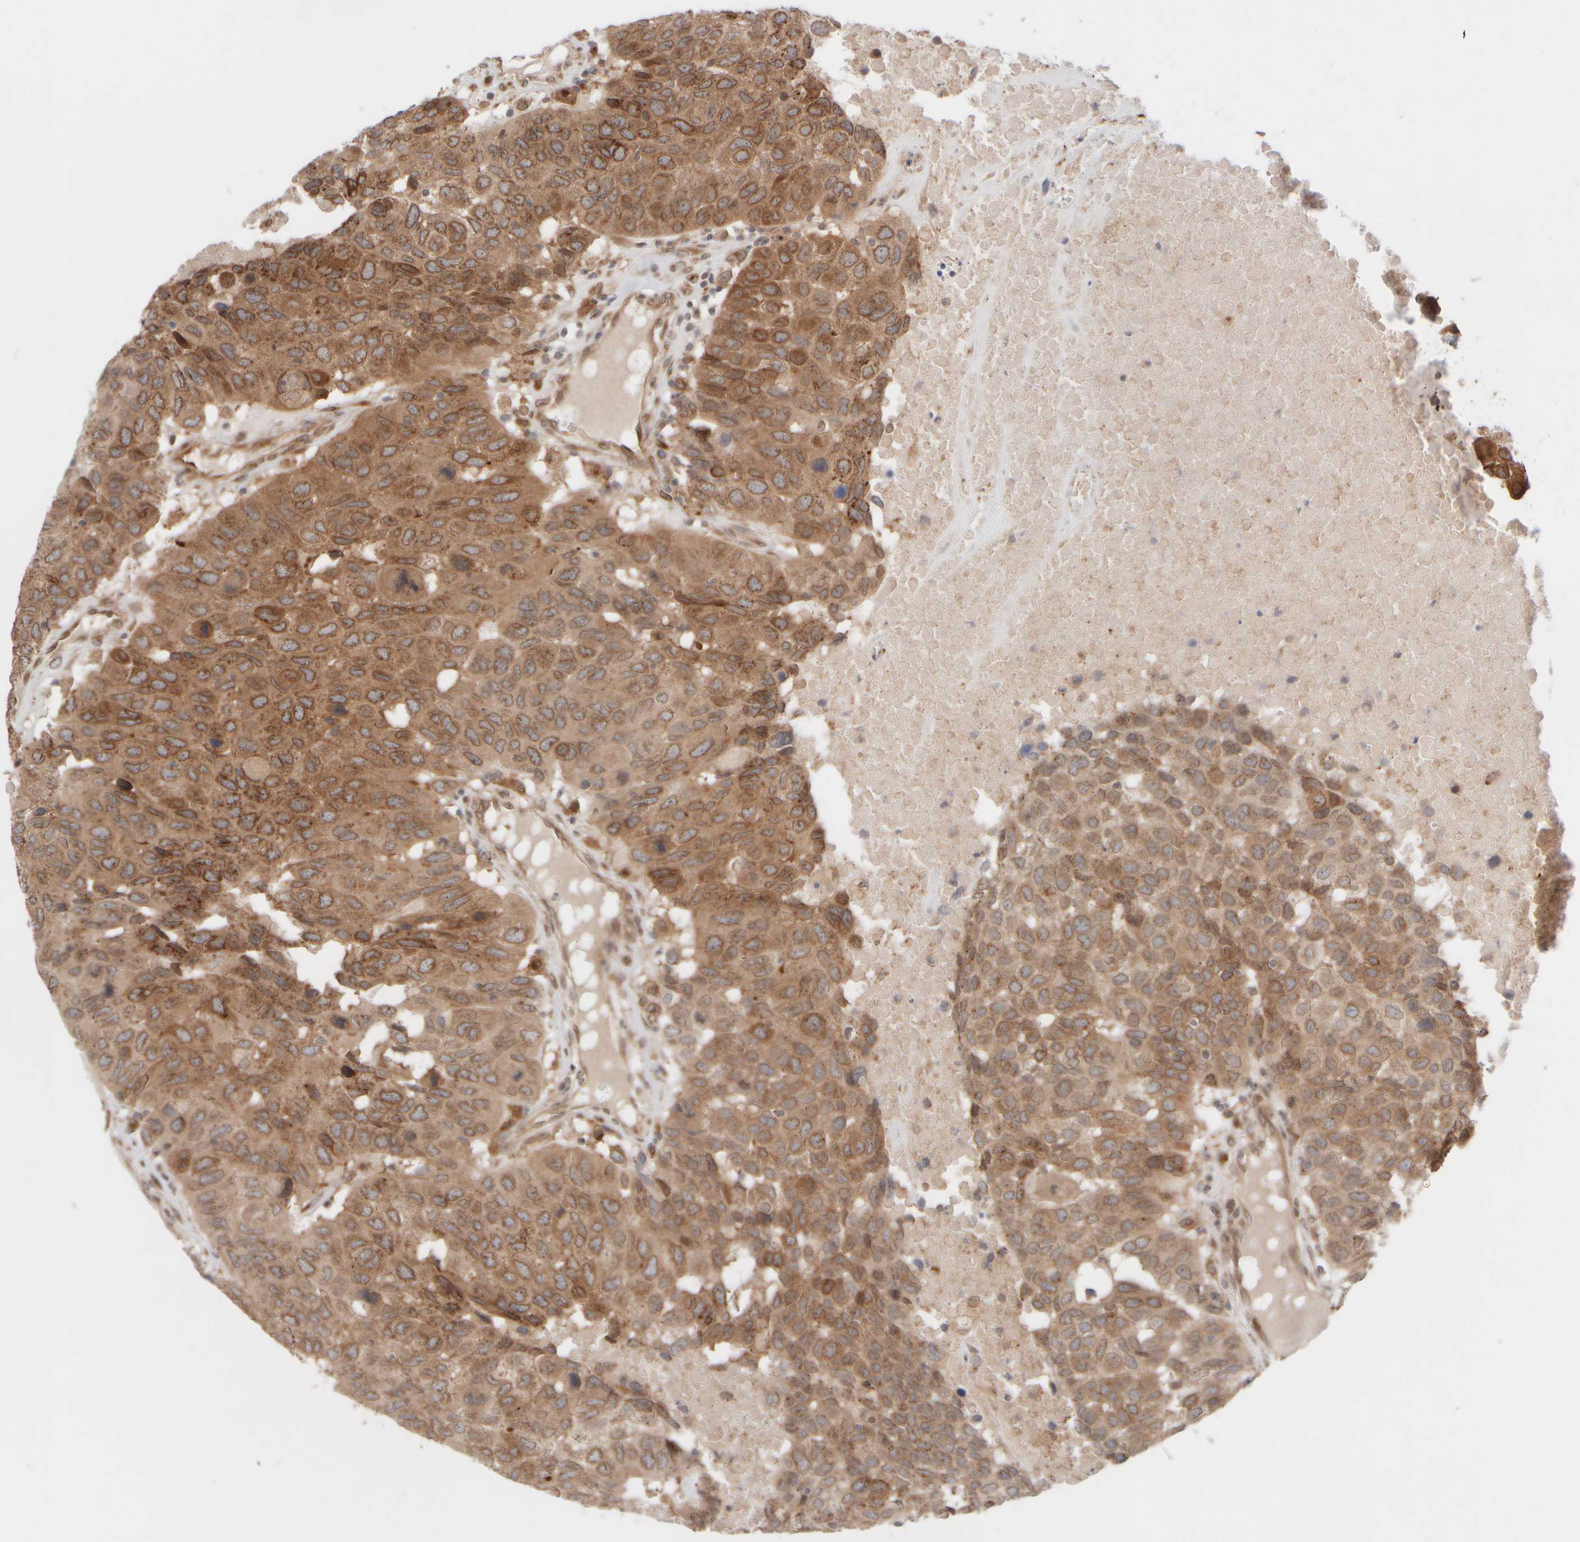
{"staining": {"intensity": "moderate", "quantity": ">75%", "location": "cytoplasmic/membranous"}, "tissue": "head and neck cancer", "cell_type": "Tumor cells", "image_type": "cancer", "snomed": [{"axis": "morphology", "description": "Squamous cell carcinoma, NOS"}, {"axis": "topography", "description": "Head-Neck"}], "caption": "Immunohistochemical staining of squamous cell carcinoma (head and neck) exhibits medium levels of moderate cytoplasmic/membranous expression in about >75% of tumor cells.", "gene": "GCN1", "patient": {"sex": "male", "age": 66}}